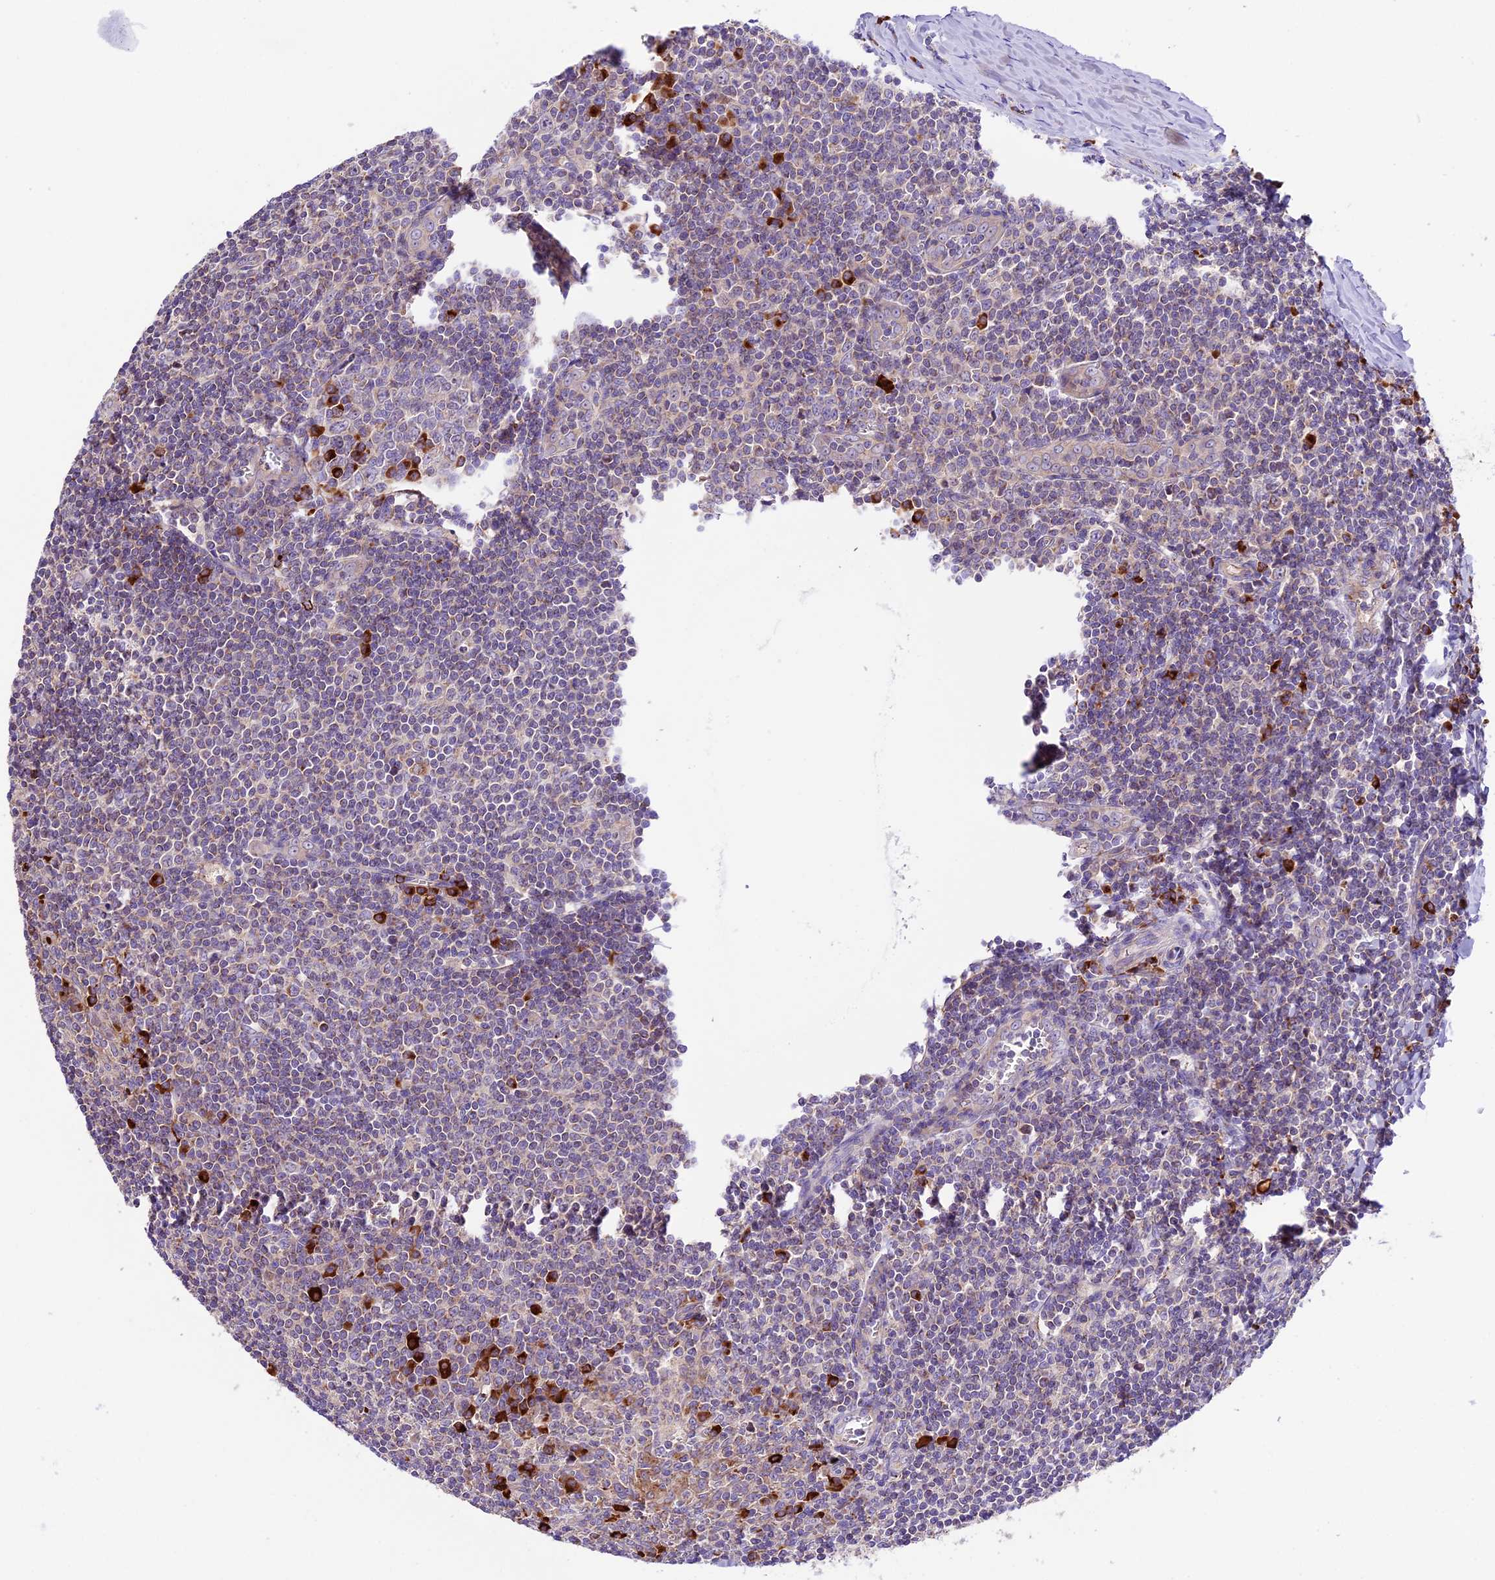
{"staining": {"intensity": "strong", "quantity": "<25%", "location": "cytoplasmic/membranous"}, "tissue": "tonsil", "cell_type": "Germinal center cells", "image_type": "normal", "snomed": [{"axis": "morphology", "description": "Normal tissue, NOS"}, {"axis": "topography", "description": "Tonsil"}], "caption": "Protein staining shows strong cytoplasmic/membranous expression in about <25% of germinal center cells in benign tonsil.", "gene": "METTL22", "patient": {"sex": "male", "age": 27}}